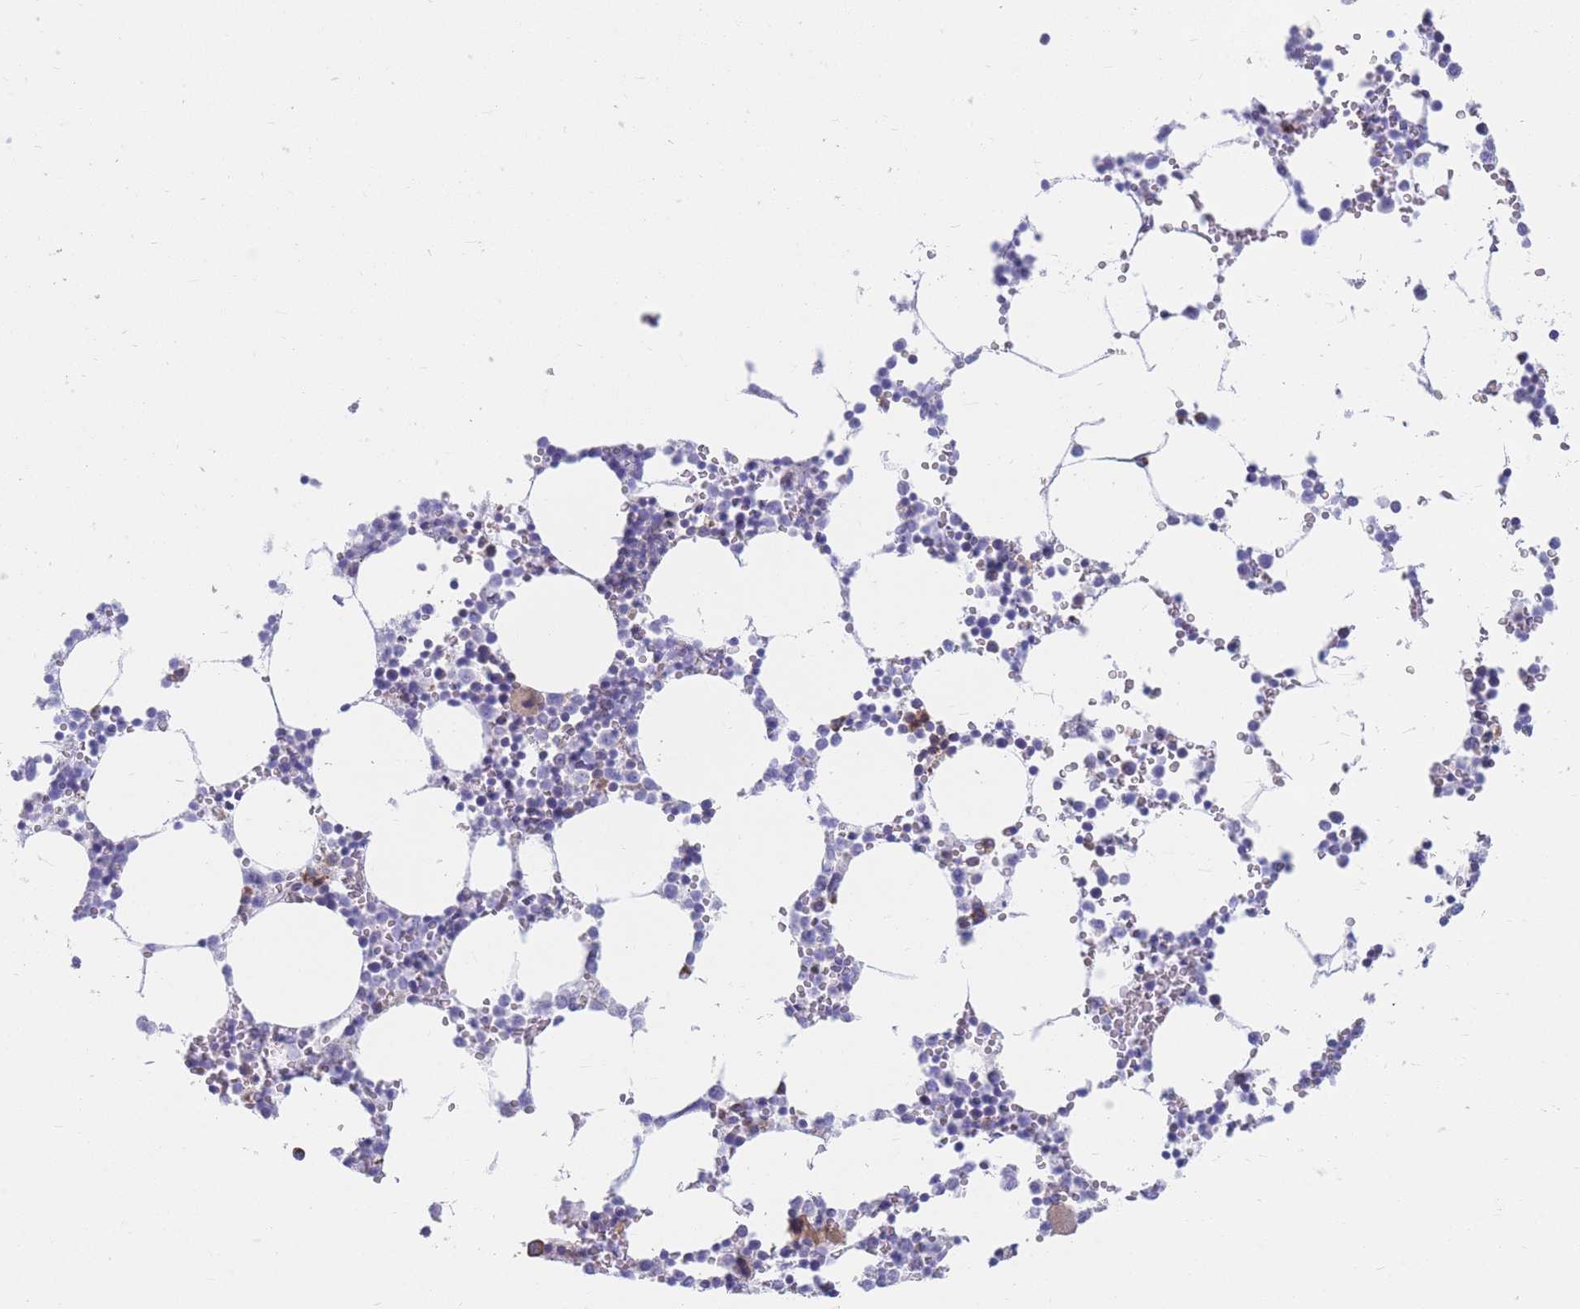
{"staining": {"intensity": "moderate", "quantity": "<25%", "location": "cytoplasmic/membranous"}, "tissue": "bone marrow", "cell_type": "Hematopoietic cells", "image_type": "normal", "snomed": [{"axis": "morphology", "description": "Normal tissue, NOS"}, {"axis": "topography", "description": "Bone marrow"}], "caption": "DAB immunohistochemical staining of normal human bone marrow shows moderate cytoplasmic/membranous protein positivity in approximately <25% of hematopoietic cells. The protein of interest is stained brown, and the nuclei are stained in blue (DAB IHC with brightfield microscopy, high magnification).", "gene": "RPL8", "patient": {"sex": "female", "age": 64}}